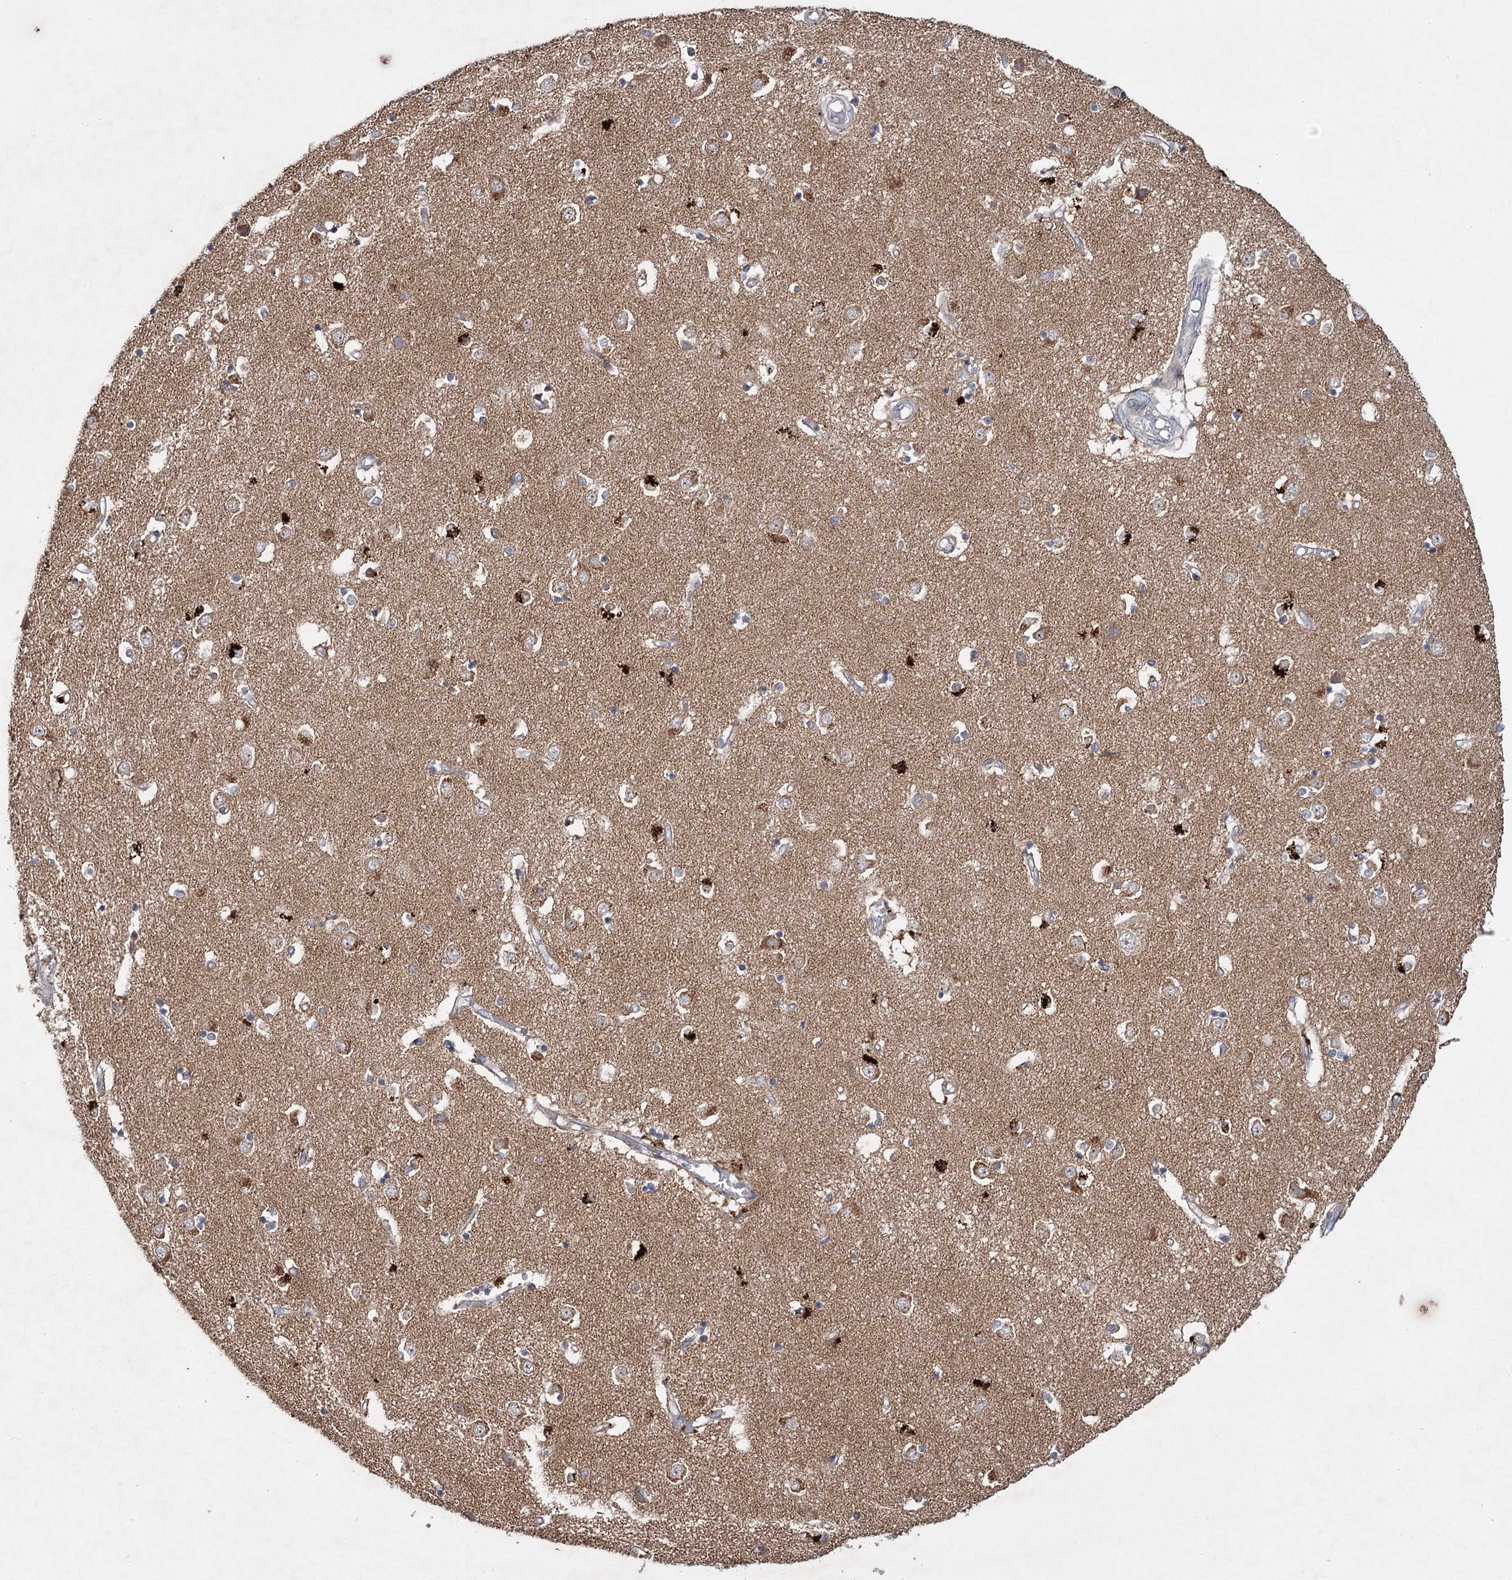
{"staining": {"intensity": "negative", "quantity": "none", "location": "none"}, "tissue": "caudate", "cell_type": "Glial cells", "image_type": "normal", "snomed": [{"axis": "morphology", "description": "Normal tissue, NOS"}, {"axis": "topography", "description": "Lateral ventricle wall"}], "caption": "The photomicrograph demonstrates no significant positivity in glial cells of caudate. (Stains: DAB immunohistochemistry with hematoxylin counter stain, Microscopy: brightfield microscopy at high magnification).", "gene": "MAP3K13", "patient": {"sex": "male", "age": 45}}